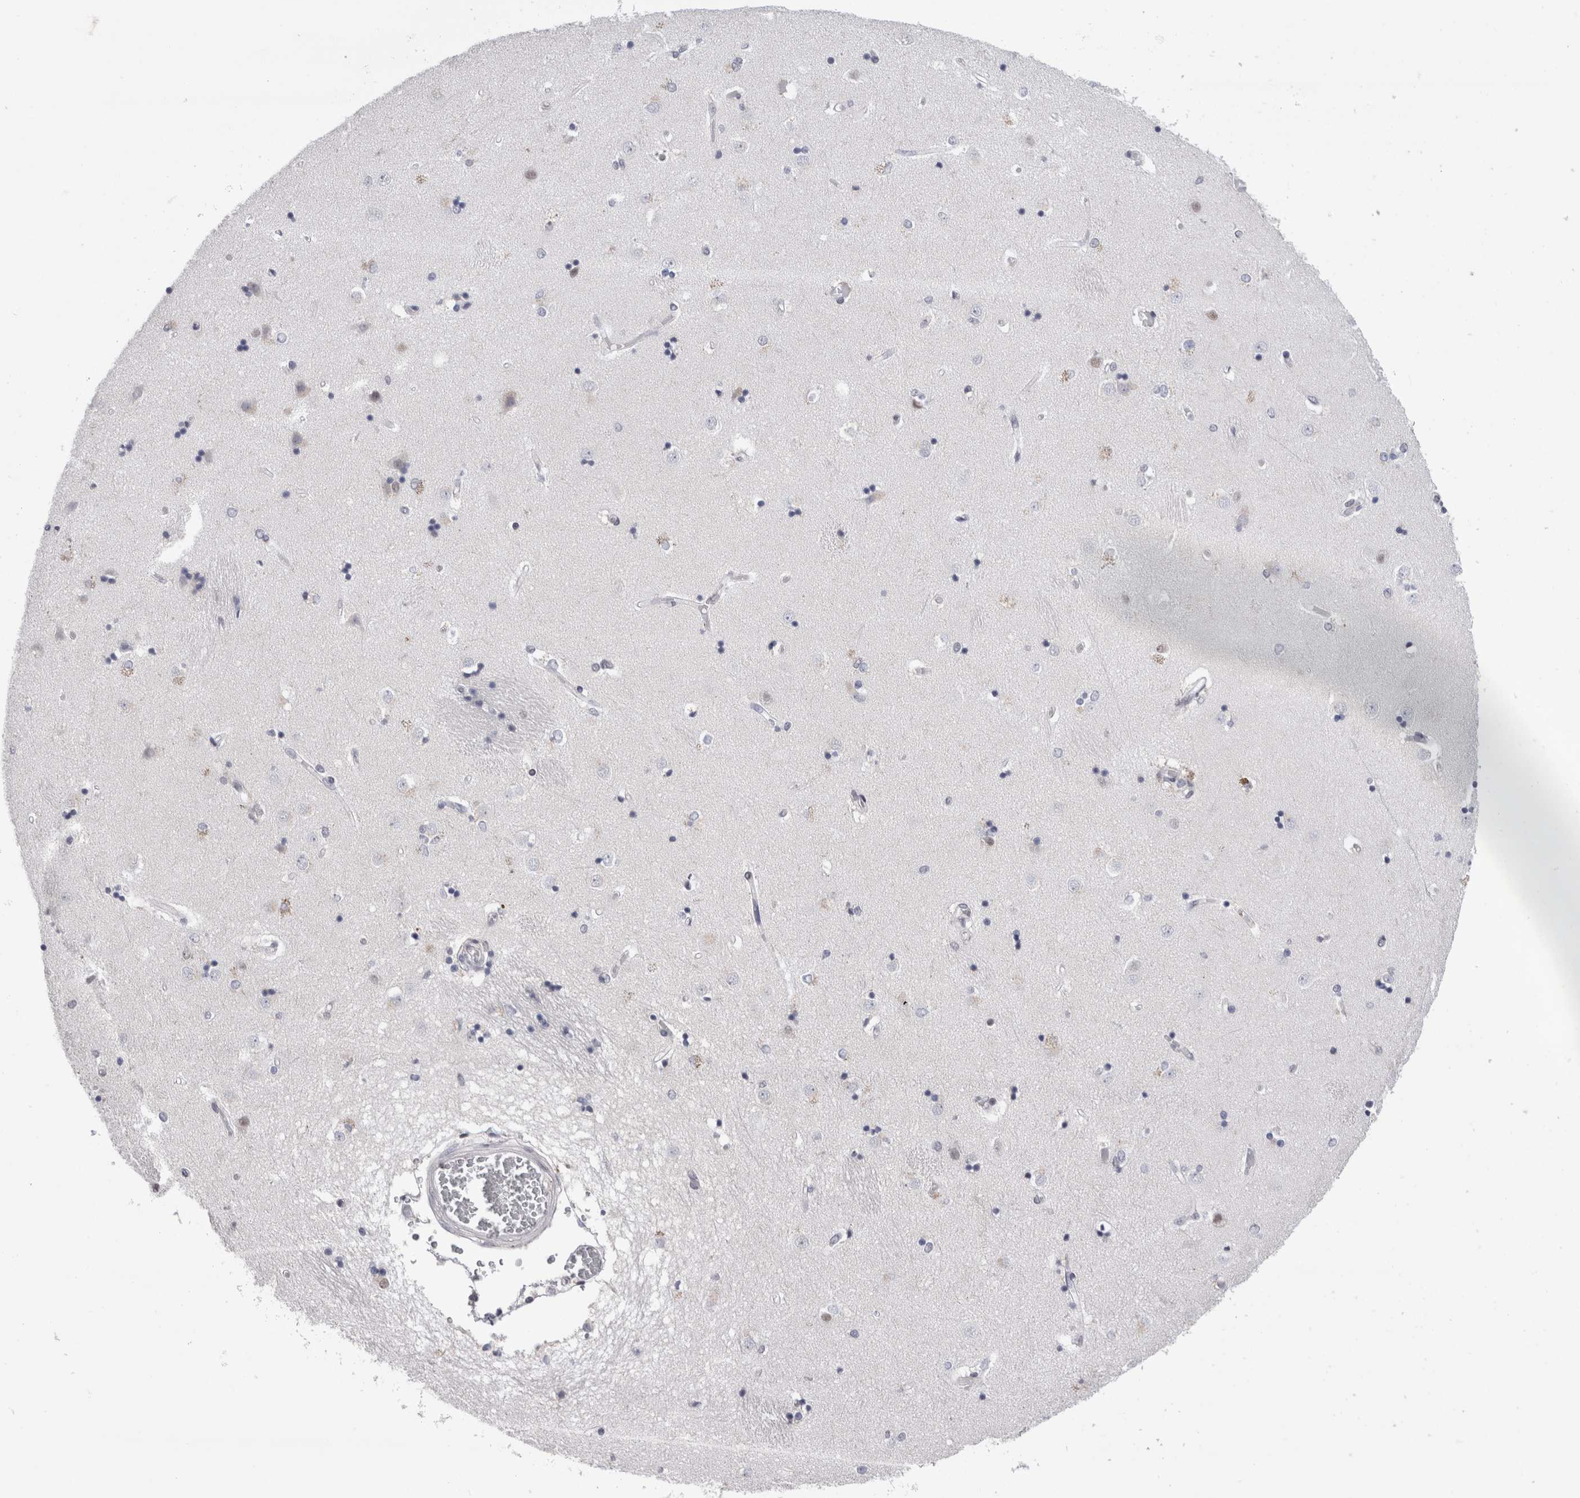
{"staining": {"intensity": "moderate", "quantity": "<25%", "location": "nuclear"}, "tissue": "caudate", "cell_type": "Glial cells", "image_type": "normal", "snomed": [{"axis": "morphology", "description": "Normal tissue, NOS"}, {"axis": "topography", "description": "Lateral ventricle wall"}], "caption": "Immunohistochemistry (DAB) staining of benign caudate demonstrates moderate nuclear protein staining in about <25% of glial cells. The staining was performed using DAB (3,3'-diaminobenzidine), with brown indicating positive protein expression. Nuclei are stained blue with hematoxylin.", "gene": "RBM6", "patient": {"sex": "male", "age": 45}}